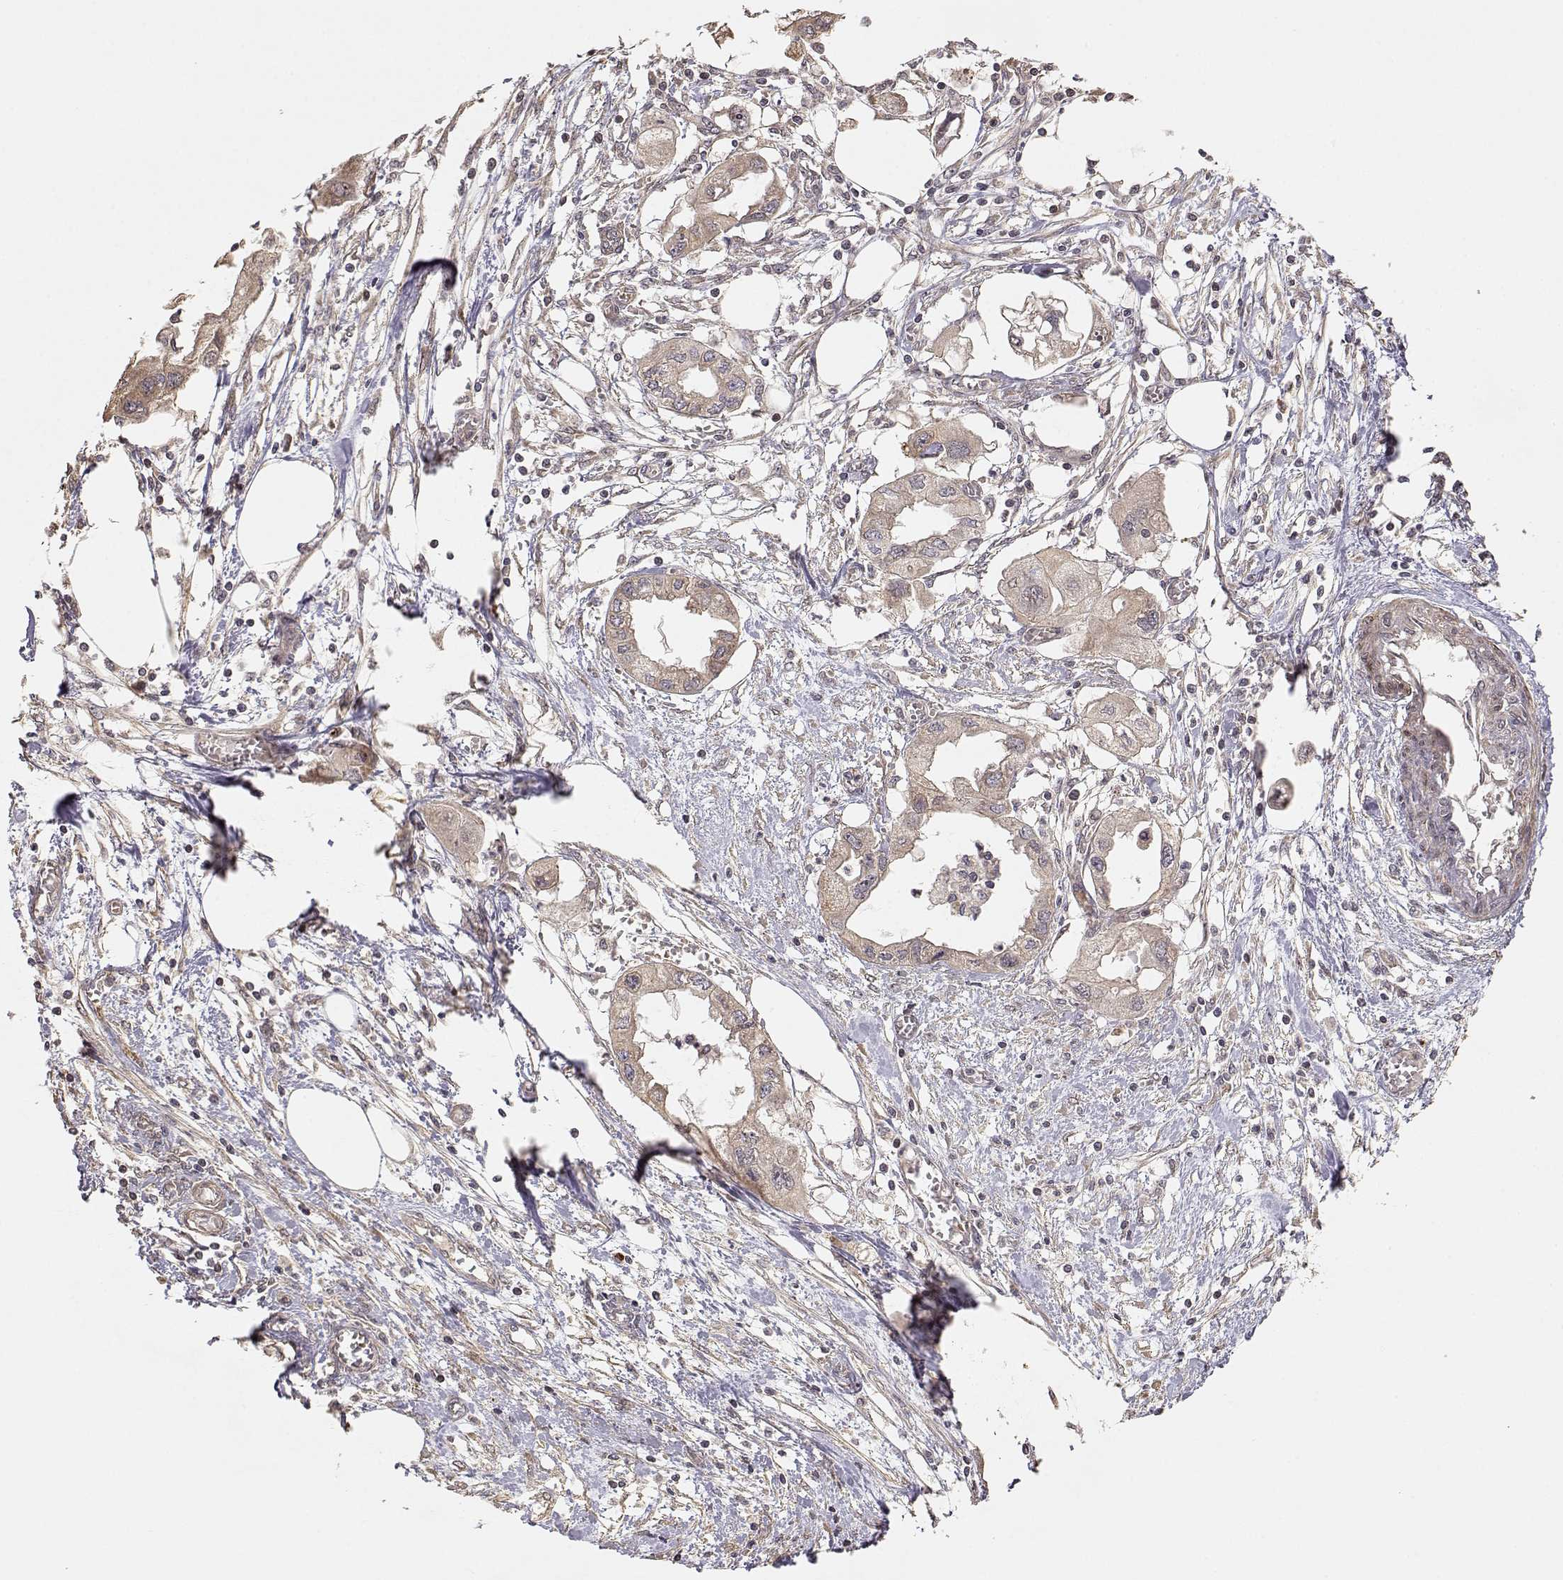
{"staining": {"intensity": "weak", "quantity": ">75%", "location": "cytoplasmic/membranous"}, "tissue": "endometrial cancer", "cell_type": "Tumor cells", "image_type": "cancer", "snomed": [{"axis": "morphology", "description": "Adenocarcinoma, NOS"}, {"axis": "morphology", "description": "Adenocarcinoma, metastatic, NOS"}, {"axis": "topography", "description": "Adipose tissue"}, {"axis": "topography", "description": "Endometrium"}], "caption": "Brown immunohistochemical staining in endometrial cancer exhibits weak cytoplasmic/membranous positivity in about >75% of tumor cells.", "gene": "PICK1", "patient": {"sex": "female", "age": 67}}